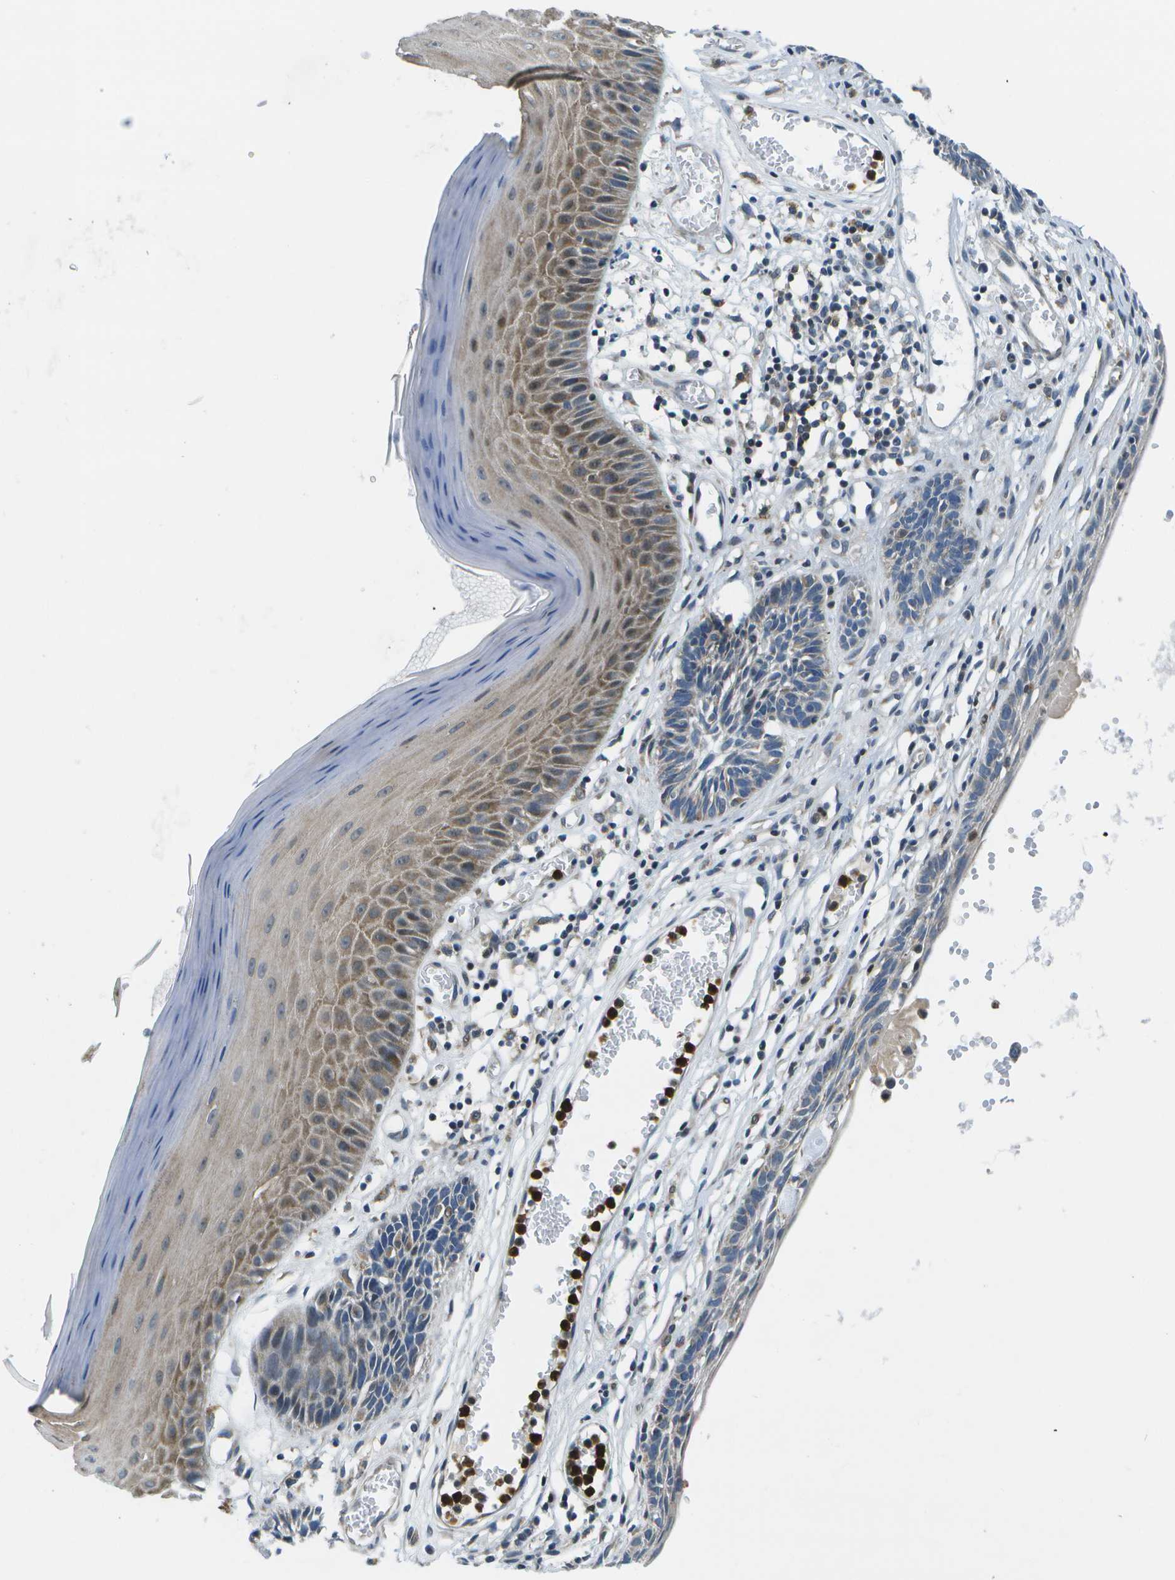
{"staining": {"intensity": "negative", "quantity": "none", "location": "none"}, "tissue": "skin cancer", "cell_type": "Tumor cells", "image_type": "cancer", "snomed": [{"axis": "morphology", "description": "Basal cell carcinoma"}, {"axis": "topography", "description": "Skin"}], "caption": "DAB immunohistochemical staining of human skin cancer (basal cell carcinoma) reveals no significant expression in tumor cells. (DAB IHC visualized using brightfield microscopy, high magnification).", "gene": "GALNT15", "patient": {"sex": "male", "age": 67}}